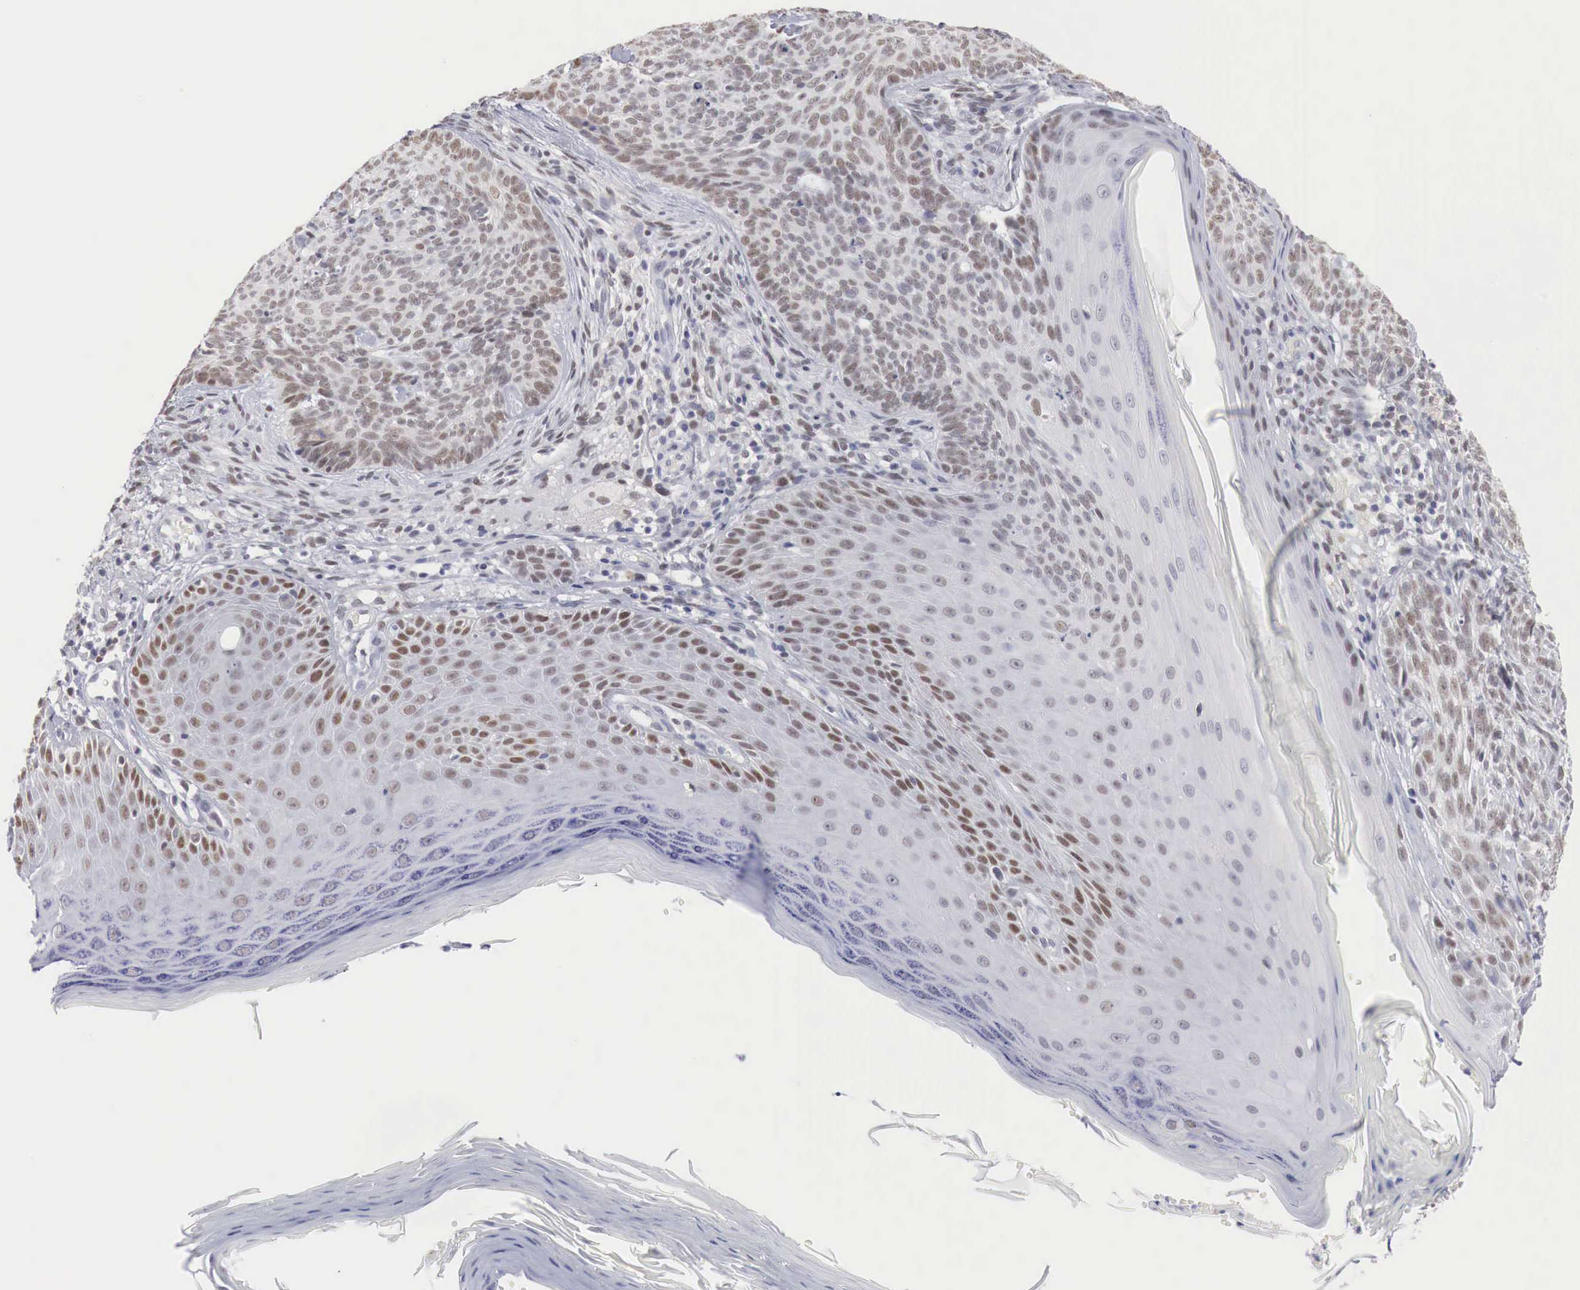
{"staining": {"intensity": "moderate", "quantity": "25%-75%", "location": "nuclear"}, "tissue": "skin cancer", "cell_type": "Tumor cells", "image_type": "cancer", "snomed": [{"axis": "morphology", "description": "Normal tissue, NOS"}, {"axis": "morphology", "description": "Basal cell carcinoma"}, {"axis": "topography", "description": "Skin"}], "caption": "Skin cancer (basal cell carcinoma) tissue reveals moderate nuclear expression in about 25%-75% of tumor cells, visualized by immunohistochemistry.", "gene": "FOXP2", "patient": {"sex": "male", "age": 74}}